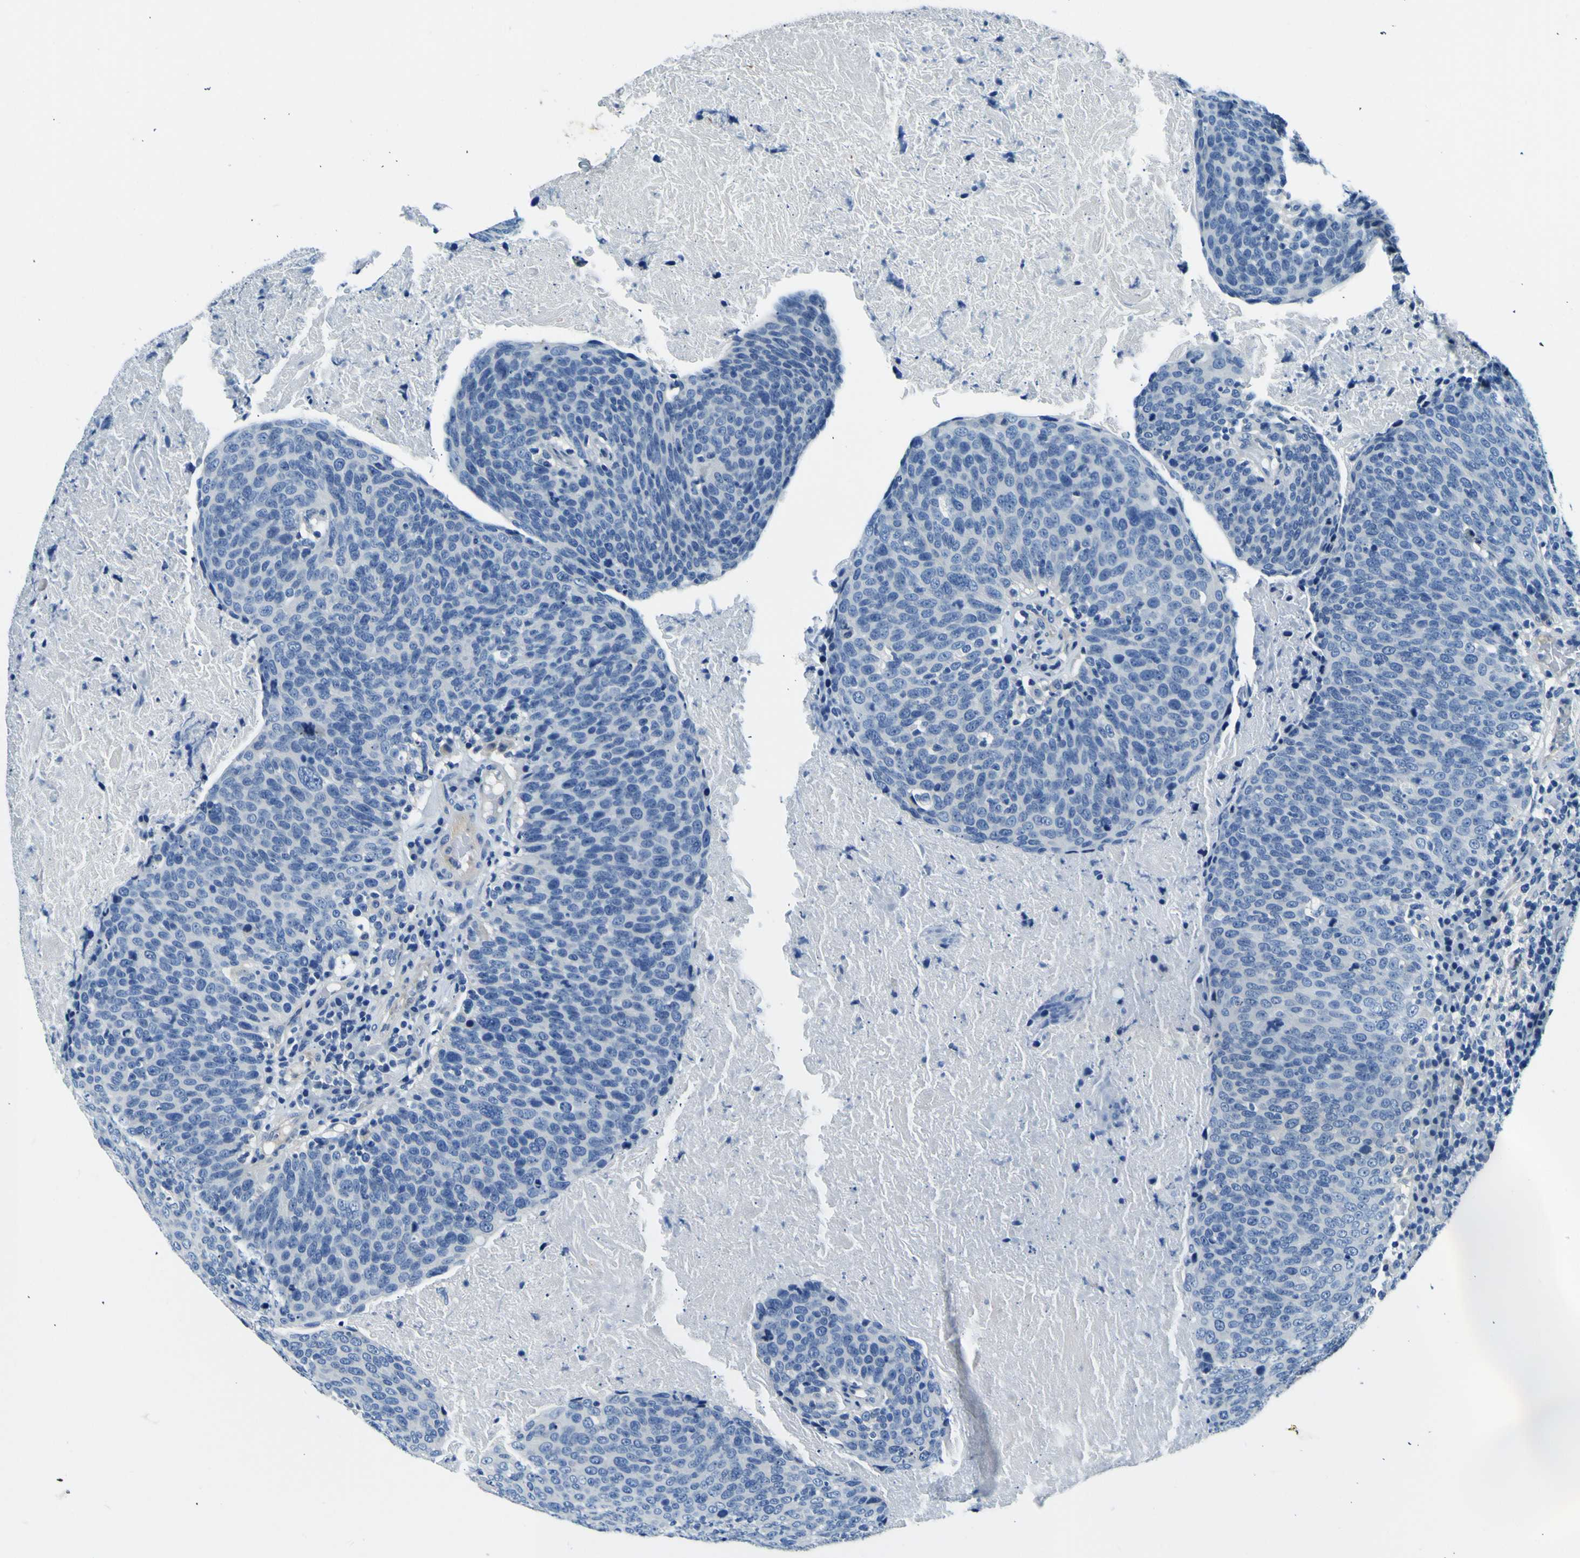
{"staining": {"intensity": "negative", "quantity": "none", "location": "none"}, "tissue": "head and neck cancer", "cell_type": "Tumor cells", "image_type": "cancer", "snomed": [{"axis": "morphology", "description": "Squamous cell carcinoma, NOS"}, {"axis": "morphology", "description": "Squamous cell carcinoma, metastatic, NOS"}, {"axis": "topography", "description": "Lymph node"}, {"axis": "topography", "description": "Head-Neck"}], "caption": "The immunohistochemistry (IHC) histopathology image has no significant staining in tumor cells of head and neck squamous cell carcinoma tissue. (DAB (3,3'-diaminobenzidine) immunohistochemistry (IHC) visualized using brightfield microscopy, high magnification).", "gene": "ADGRA2", "patient": {"sex": "male", "age": 62}}